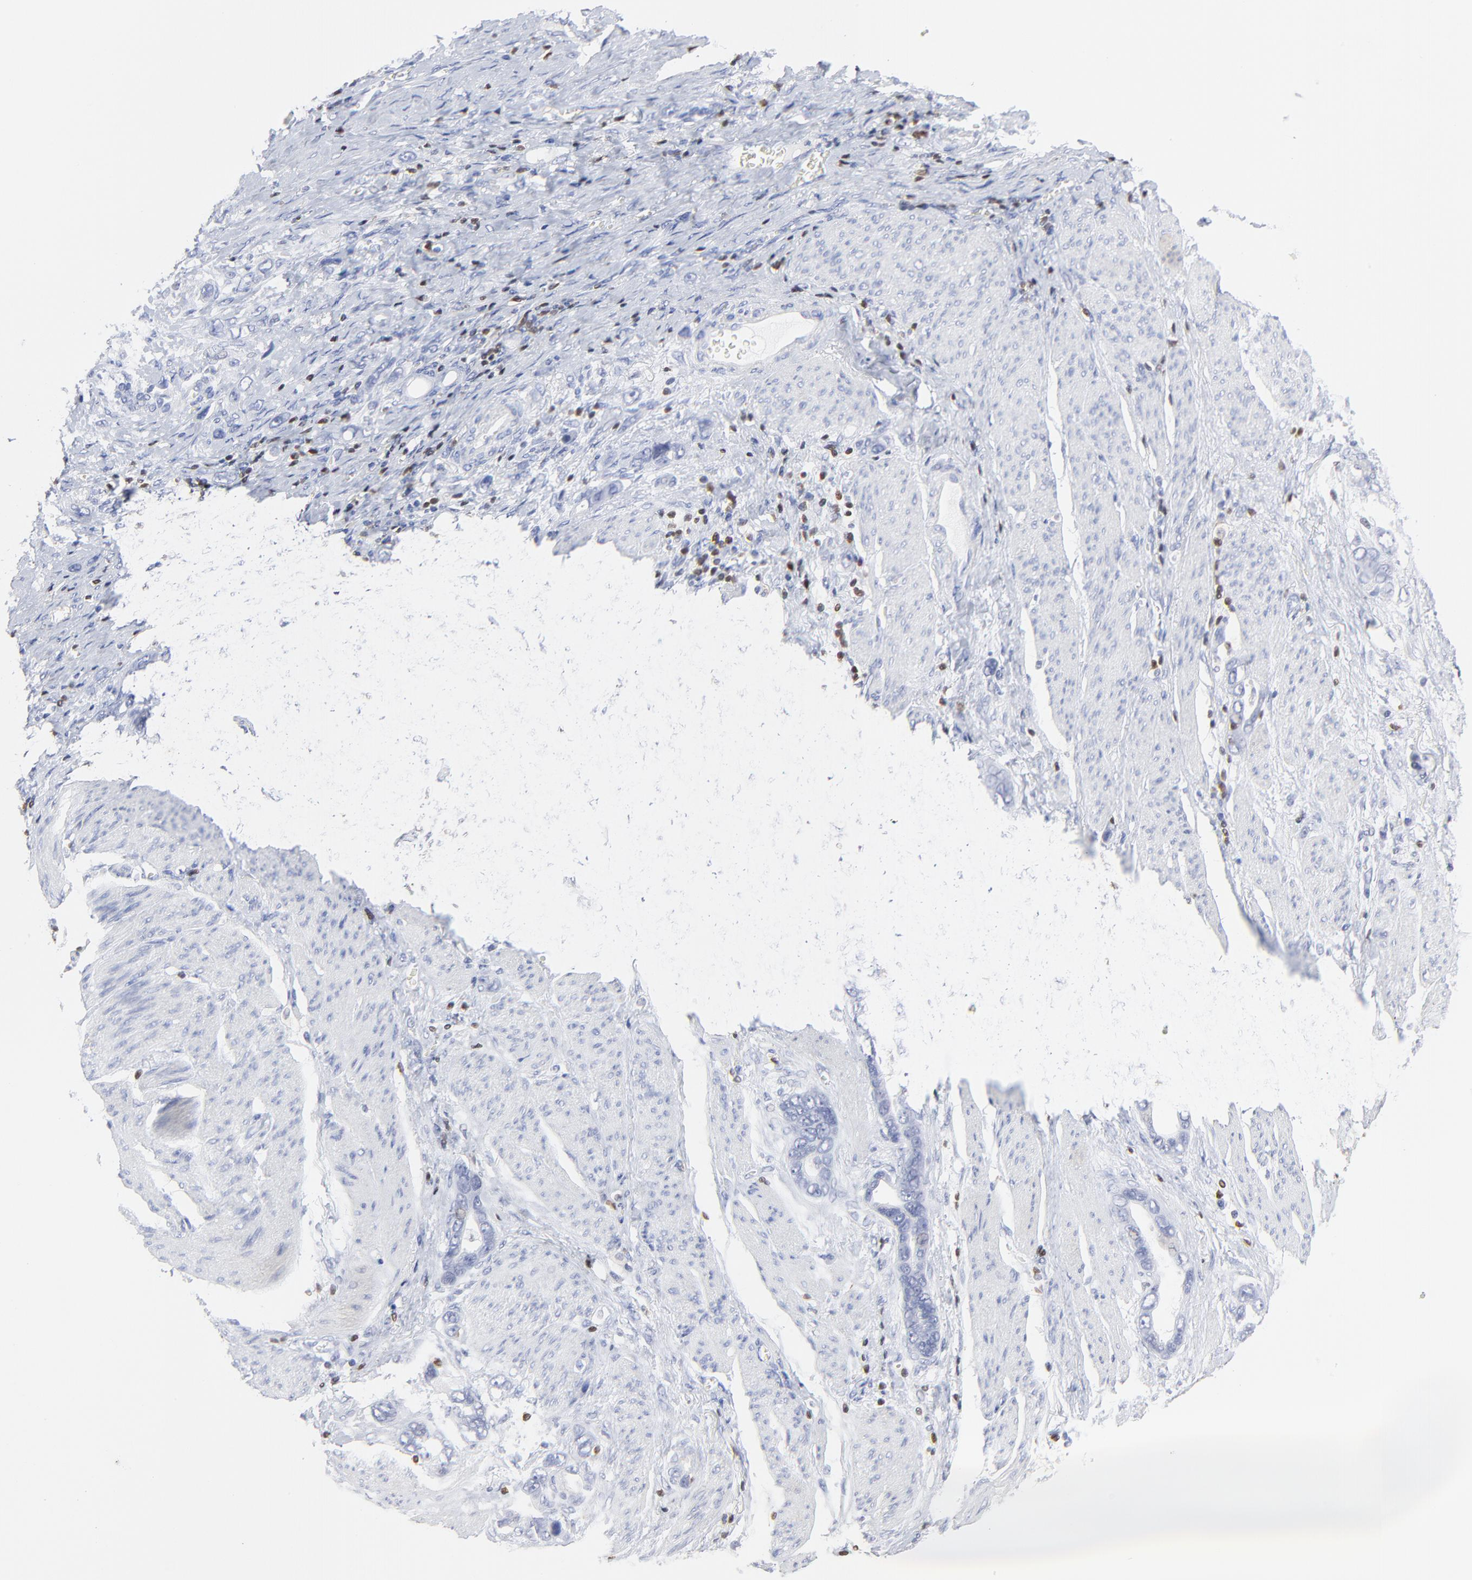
{"staining": {"intensity": "negative", "quantity": "none", "location": "none"}, "tissue": "stomach cancer", "cell_type": "Tumor cells", "image_type": "cancer", "snomed": [{"axis": "morphology", "description": "Adenocarcinoma, NOS"}, {"axis": "topography", "description": "Stomach"}], "caption": "DAB (3,3'-diaminobenzidine) immunohistochemical staining of stomach cancer shows no significant staining in tumor cells.", "gene": "ZAP70", "patient": {"sex": "male", "age": 78}}